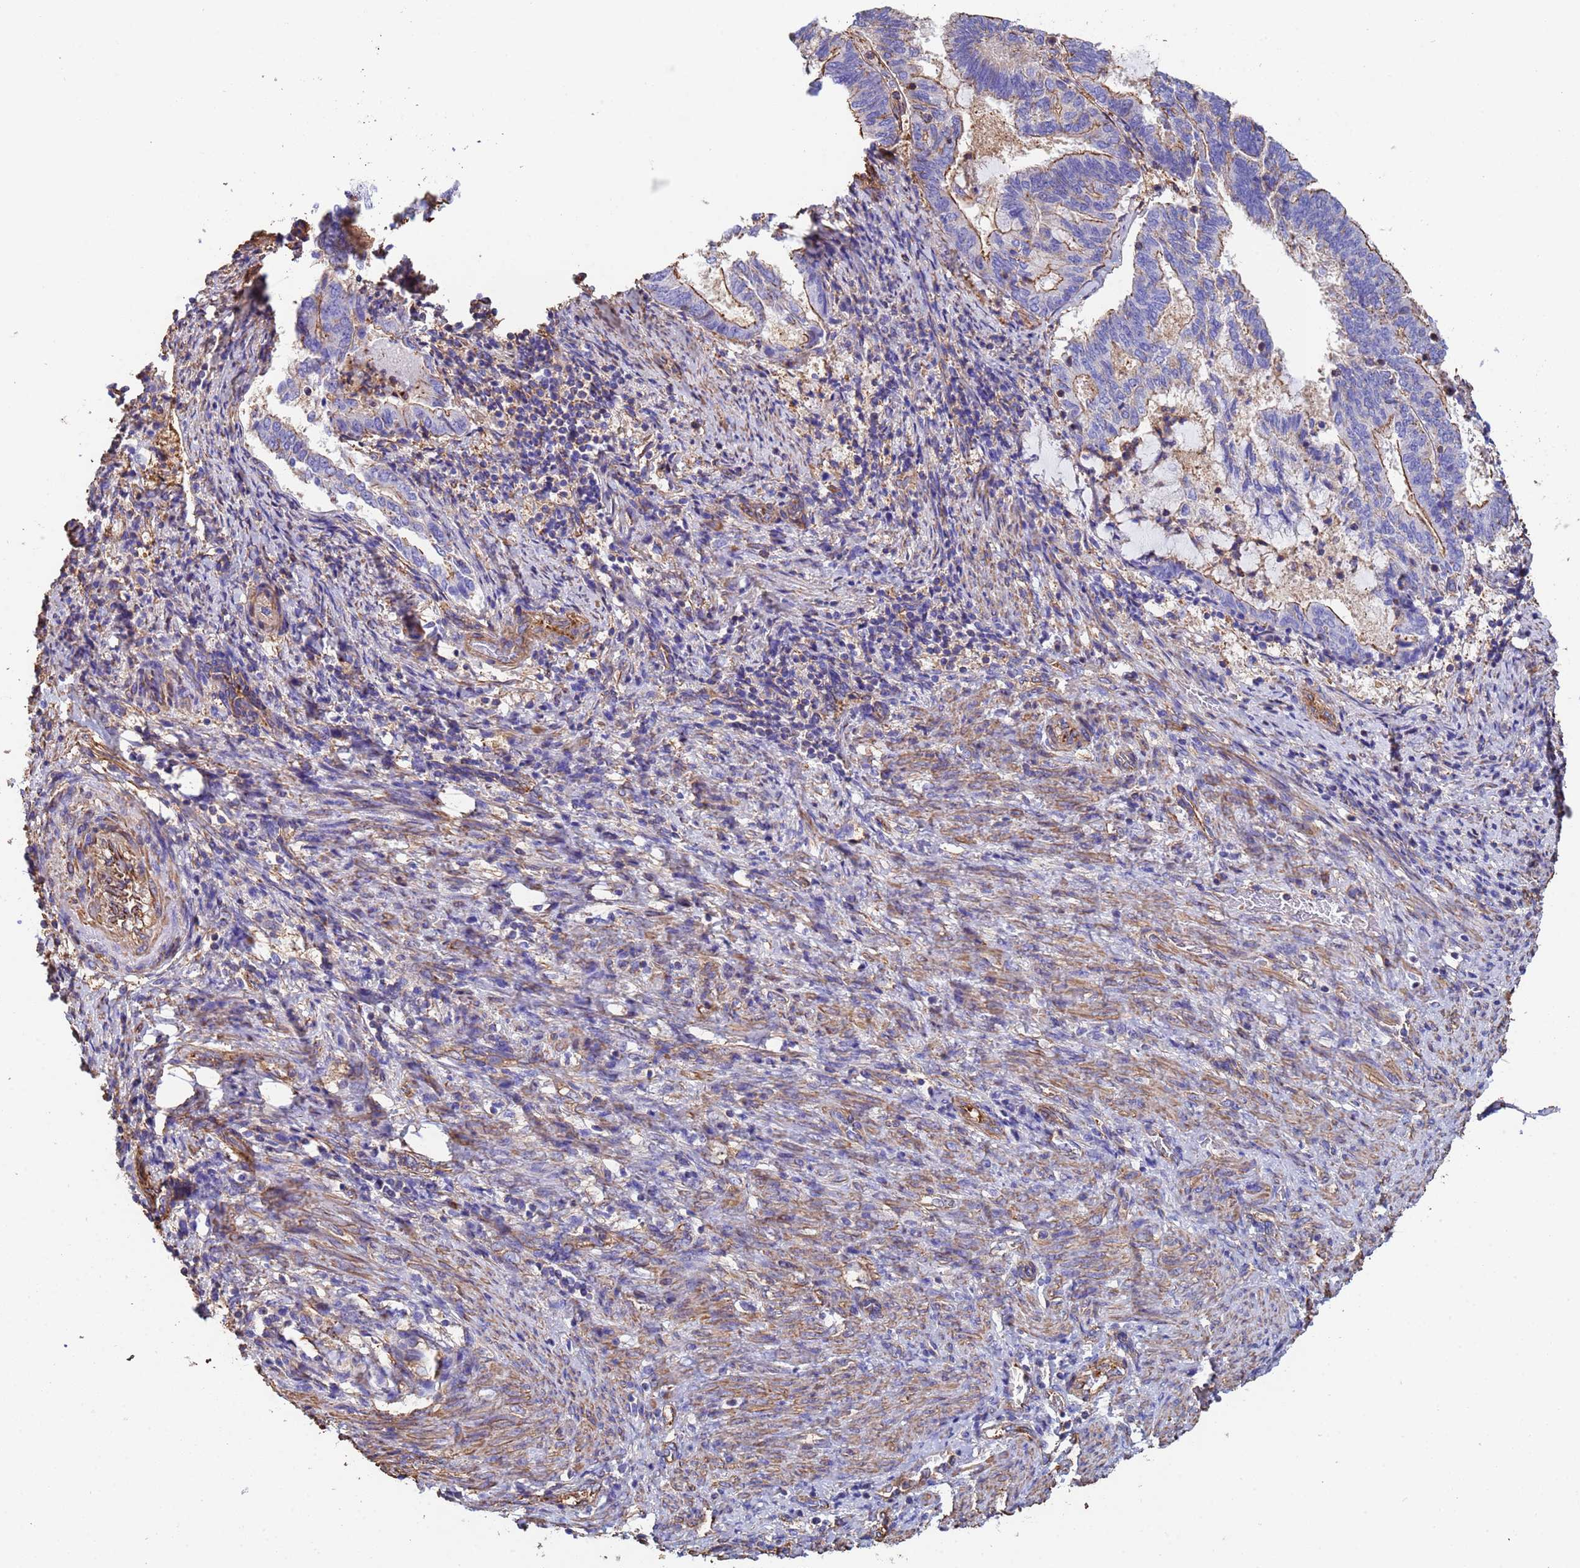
{"staining": {"intensity": "moderate", "quantity": "<25%", "location": "cytoplasmic/membranous"}, "tissue": "endometrial cancer", "cell_type": "Tumor cells", "image_type": "cancer", "snomed": [{"axis": "morphology", "description": "Adenocarcinoma, NOS"}, {"axis": "topography", "description": "Endometrium"}], "caption": "Immunohistochemical staining of endometrial cancer demonstrates moderate cytoplasmic/membranous protein staining in approximately <25% of tumor cells.", "gene": "MYL12A", "patient": {"sex": "female", "age": 80}}